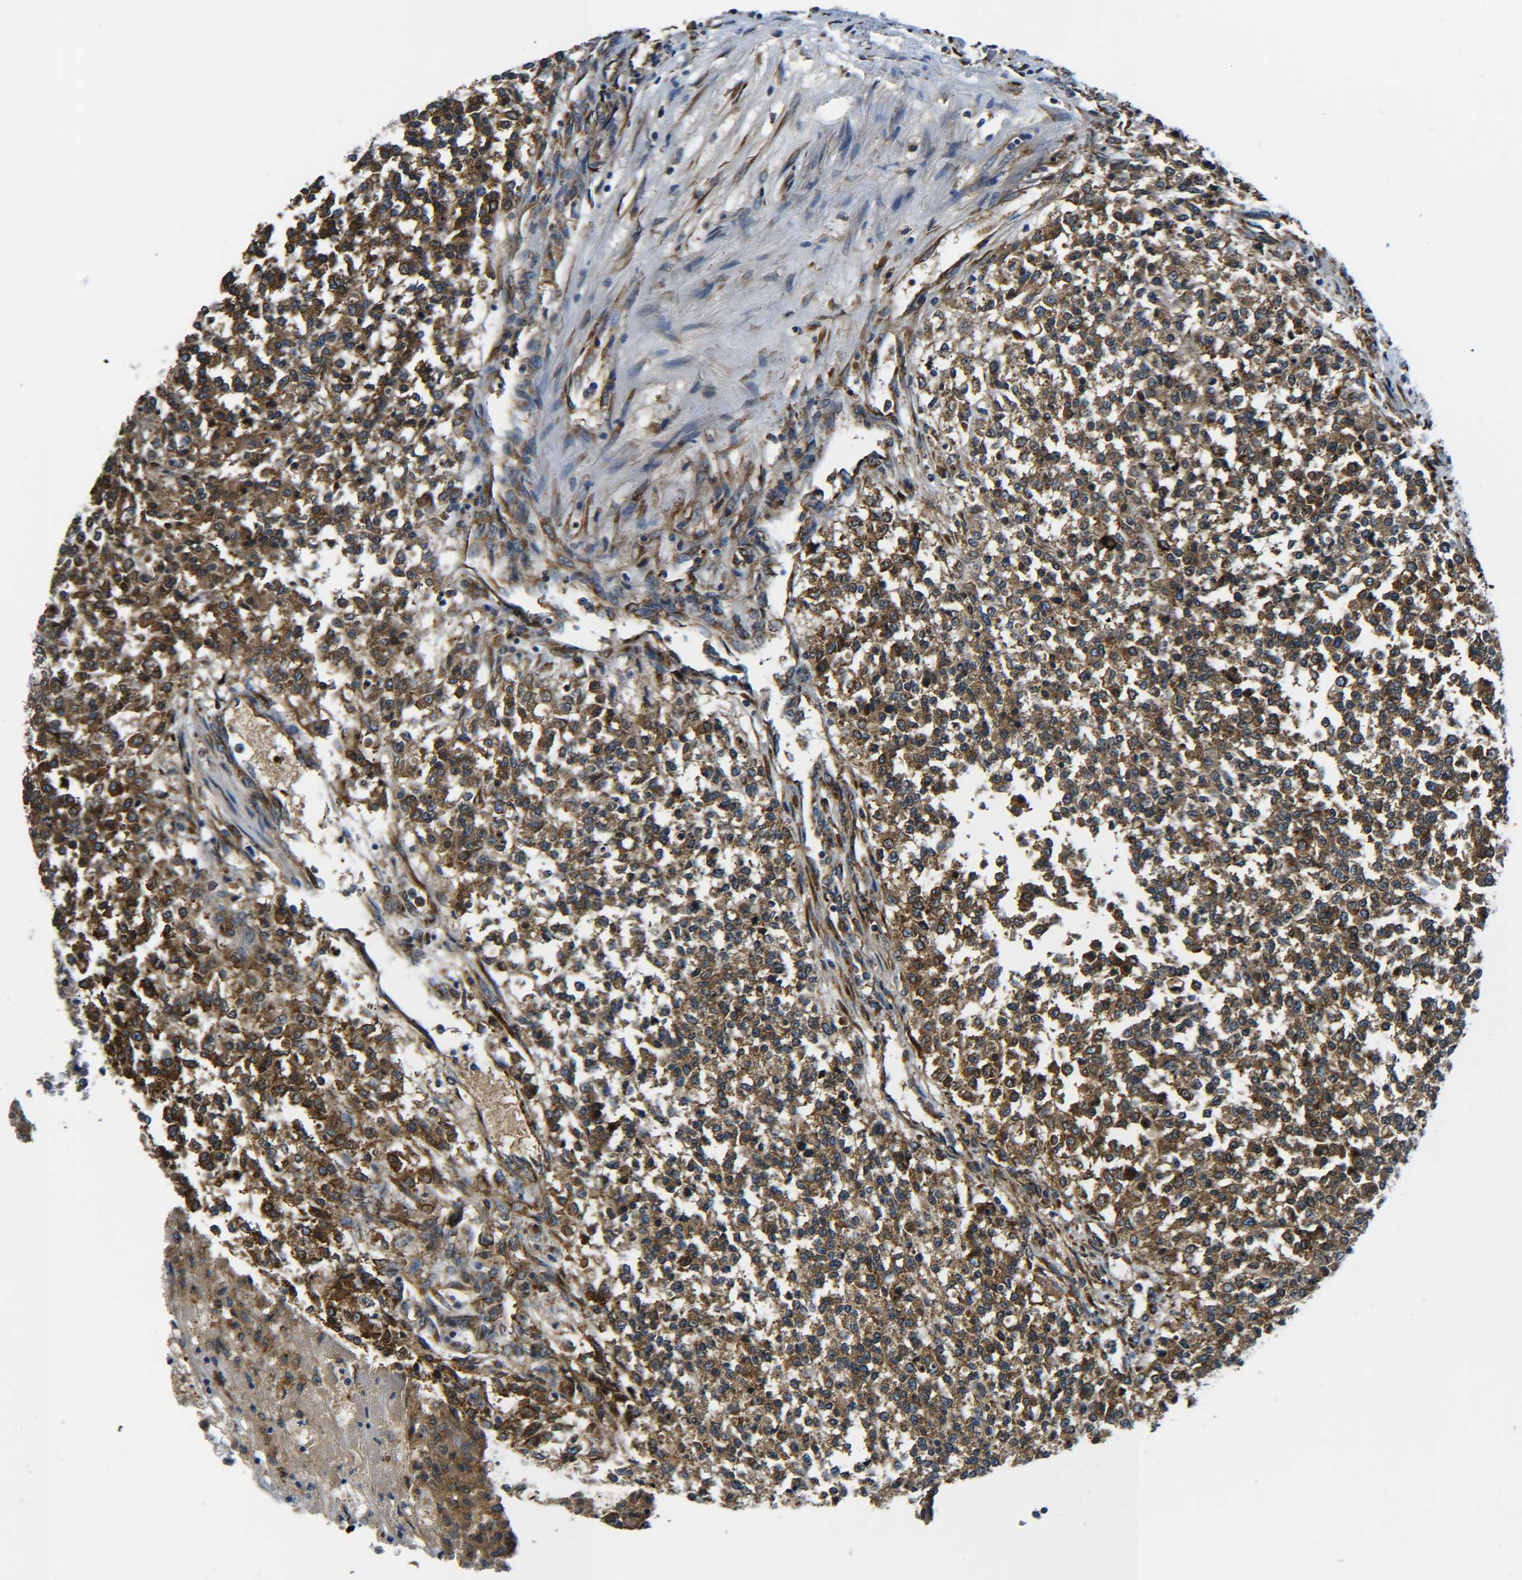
{"staining": {"intensity": "strong", "quantity": ">75%", "location": "cytoplasmic/membranous"}, "tissue": "testis cancer", "cell_type": "Tumor cells", "image_type": "cancer", "snomed": [{"axis": "morphology", "description": "Seminoma, NOS"}, {"axis": "topography", "description": "Testis"}], "caption": "Protein staining of seminoma (testis) tissue shows strong cytoplasmic/membranous staining in approximately >75% of tumor cells.", "gene": "PREB", "patient": {"sex": "male", "age": 59}}